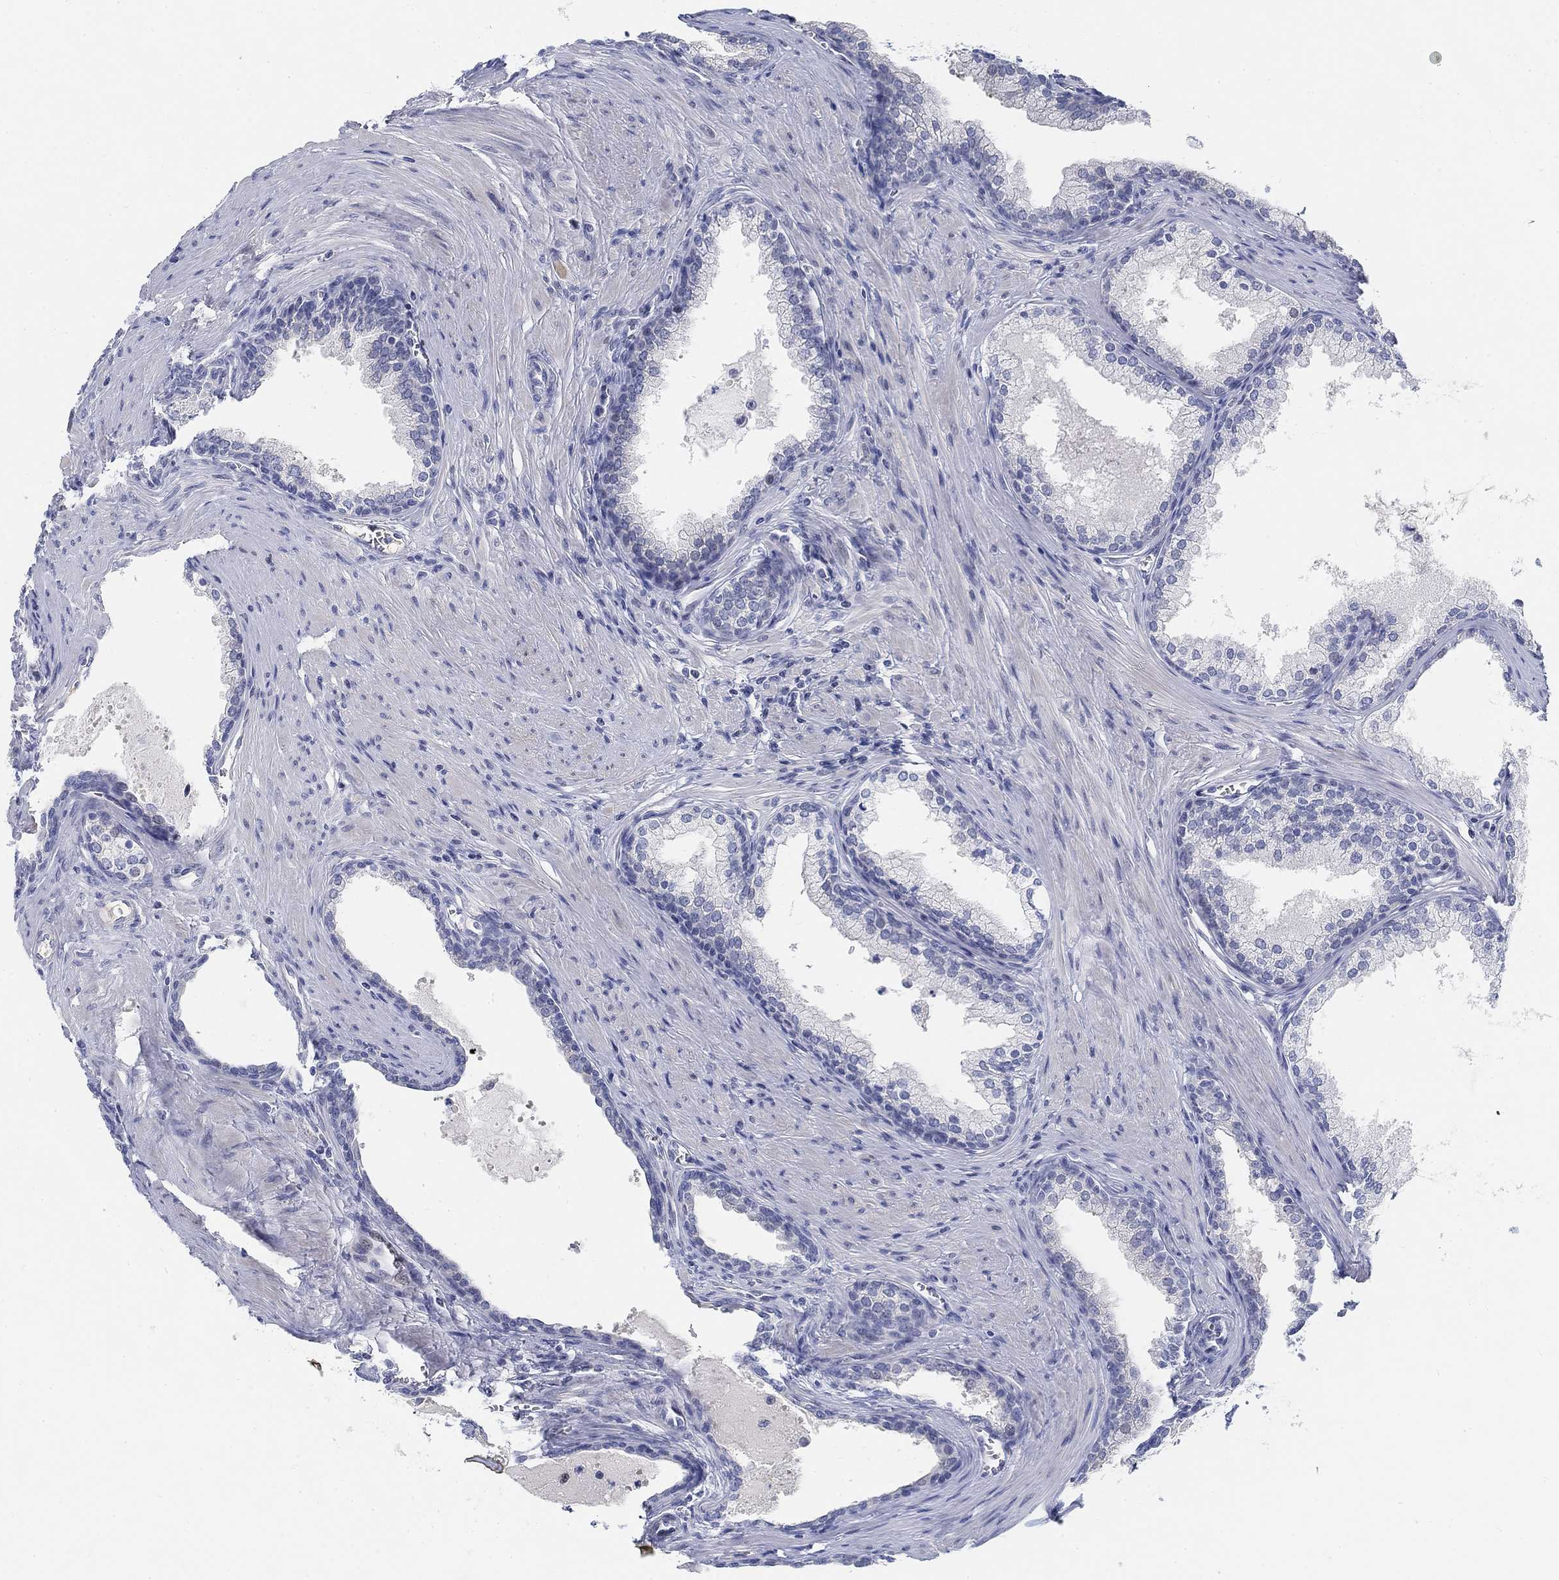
{"staining": {"intensity": "negative", "quantity": "none", "location": "none"}, "tissue": "prostate cancer", "cell_type": "Tumor cells", "image_type": "cancer", "snomed": [{"axis": "morphology", "description": "Adenocarcinoma, NOS"}, {"axis": "topography", "description": "Prostate"}], "caption": "Protein analysis of prostate adenocarcinoma shows no significant expression in tumor cells.", "gene": "SNTG2", "patient": {"sex": "male", "age": 66}}